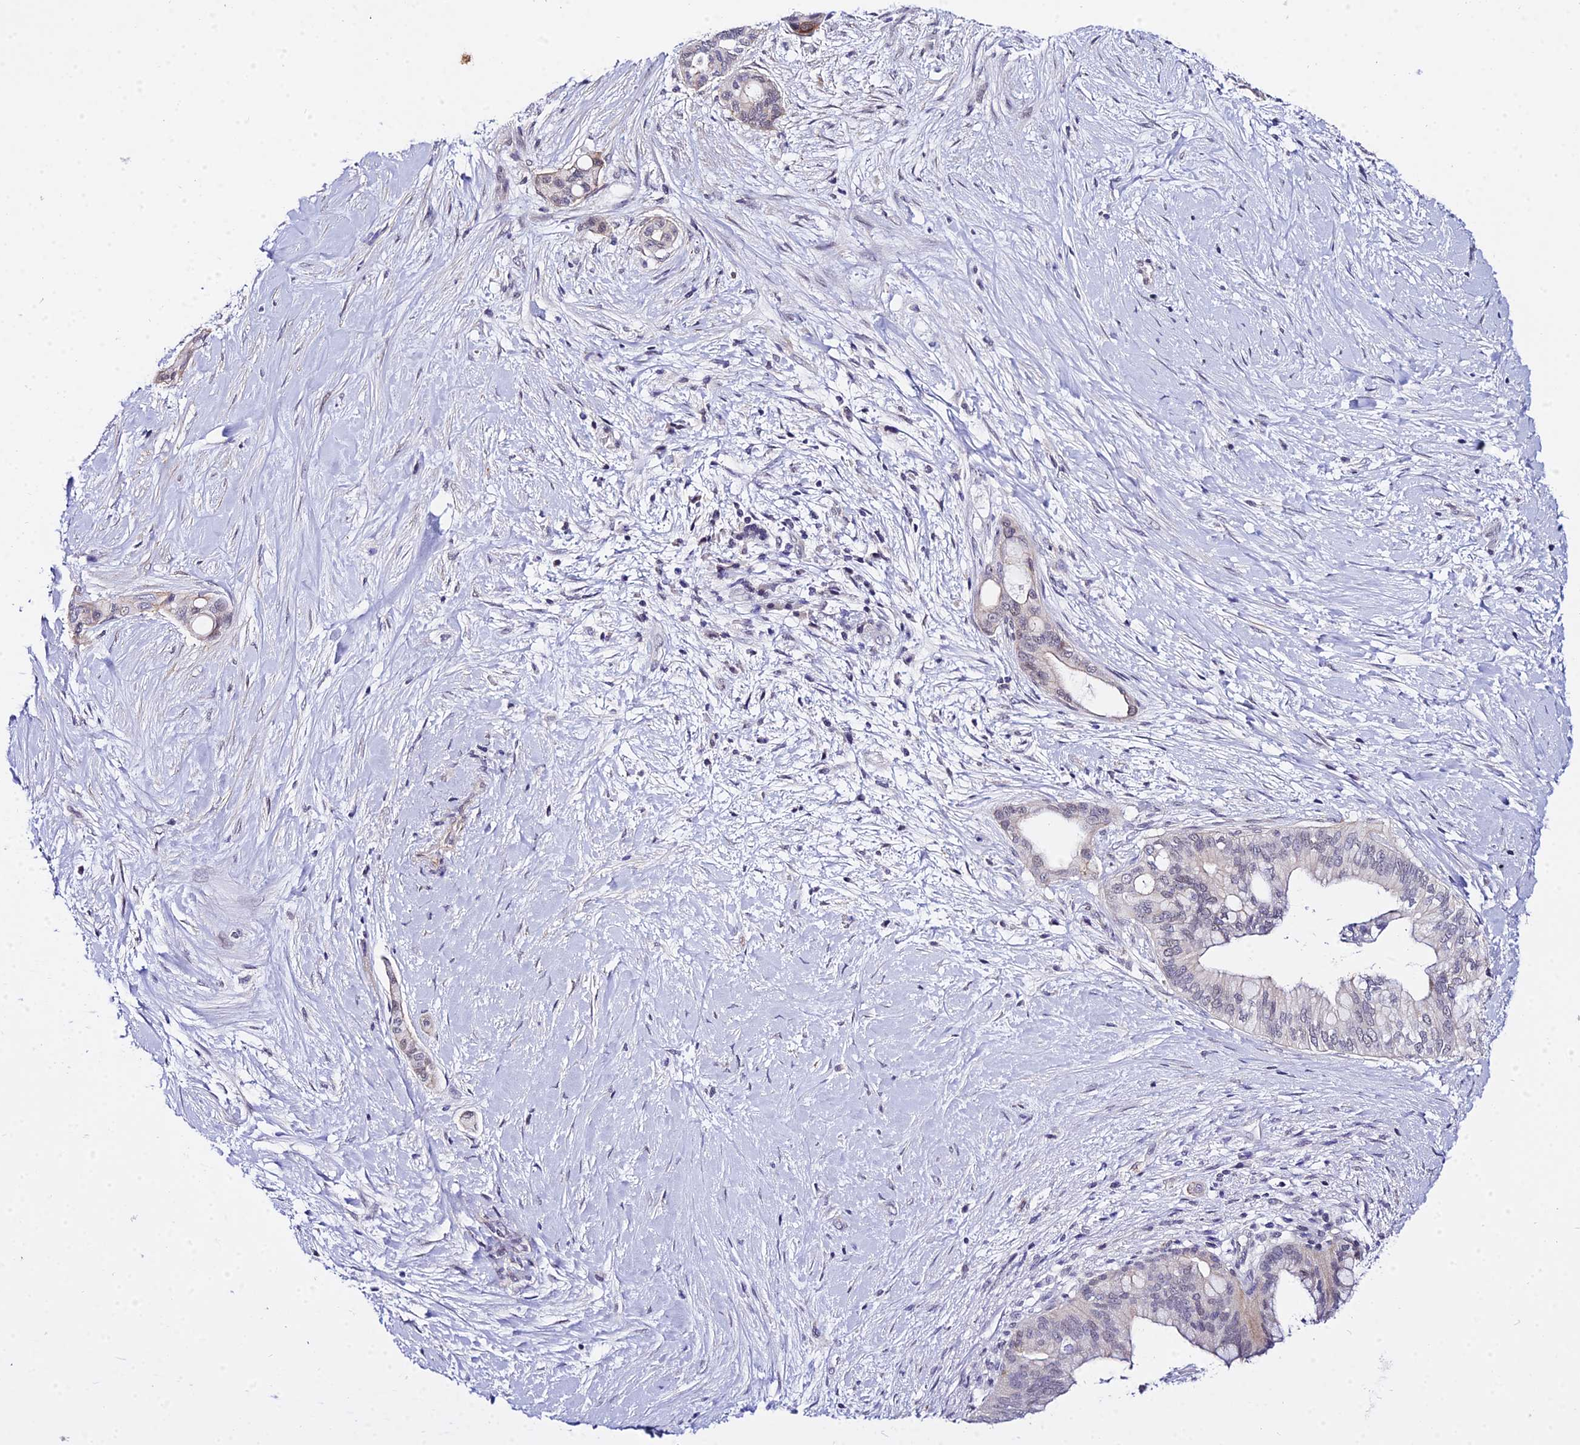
{"staining": {"intensity": "negative", "quantity": "none", "location": "none"}, "tissue": "pancreatic cancer", "cell_type": "Tumor cells", "image_type": "cancer", "snomed": [{"axis": "morphology", "description": "Adenocarcinoma, NOS"}, {"axis": "topography", "description": "Pancreas"}], "caption": "Tumor cells are negative for brown protein staining in adenocarcinoma (pancreatic).", "gene": "ZNF628", "patient": {"sex": "male", "age": 46}}